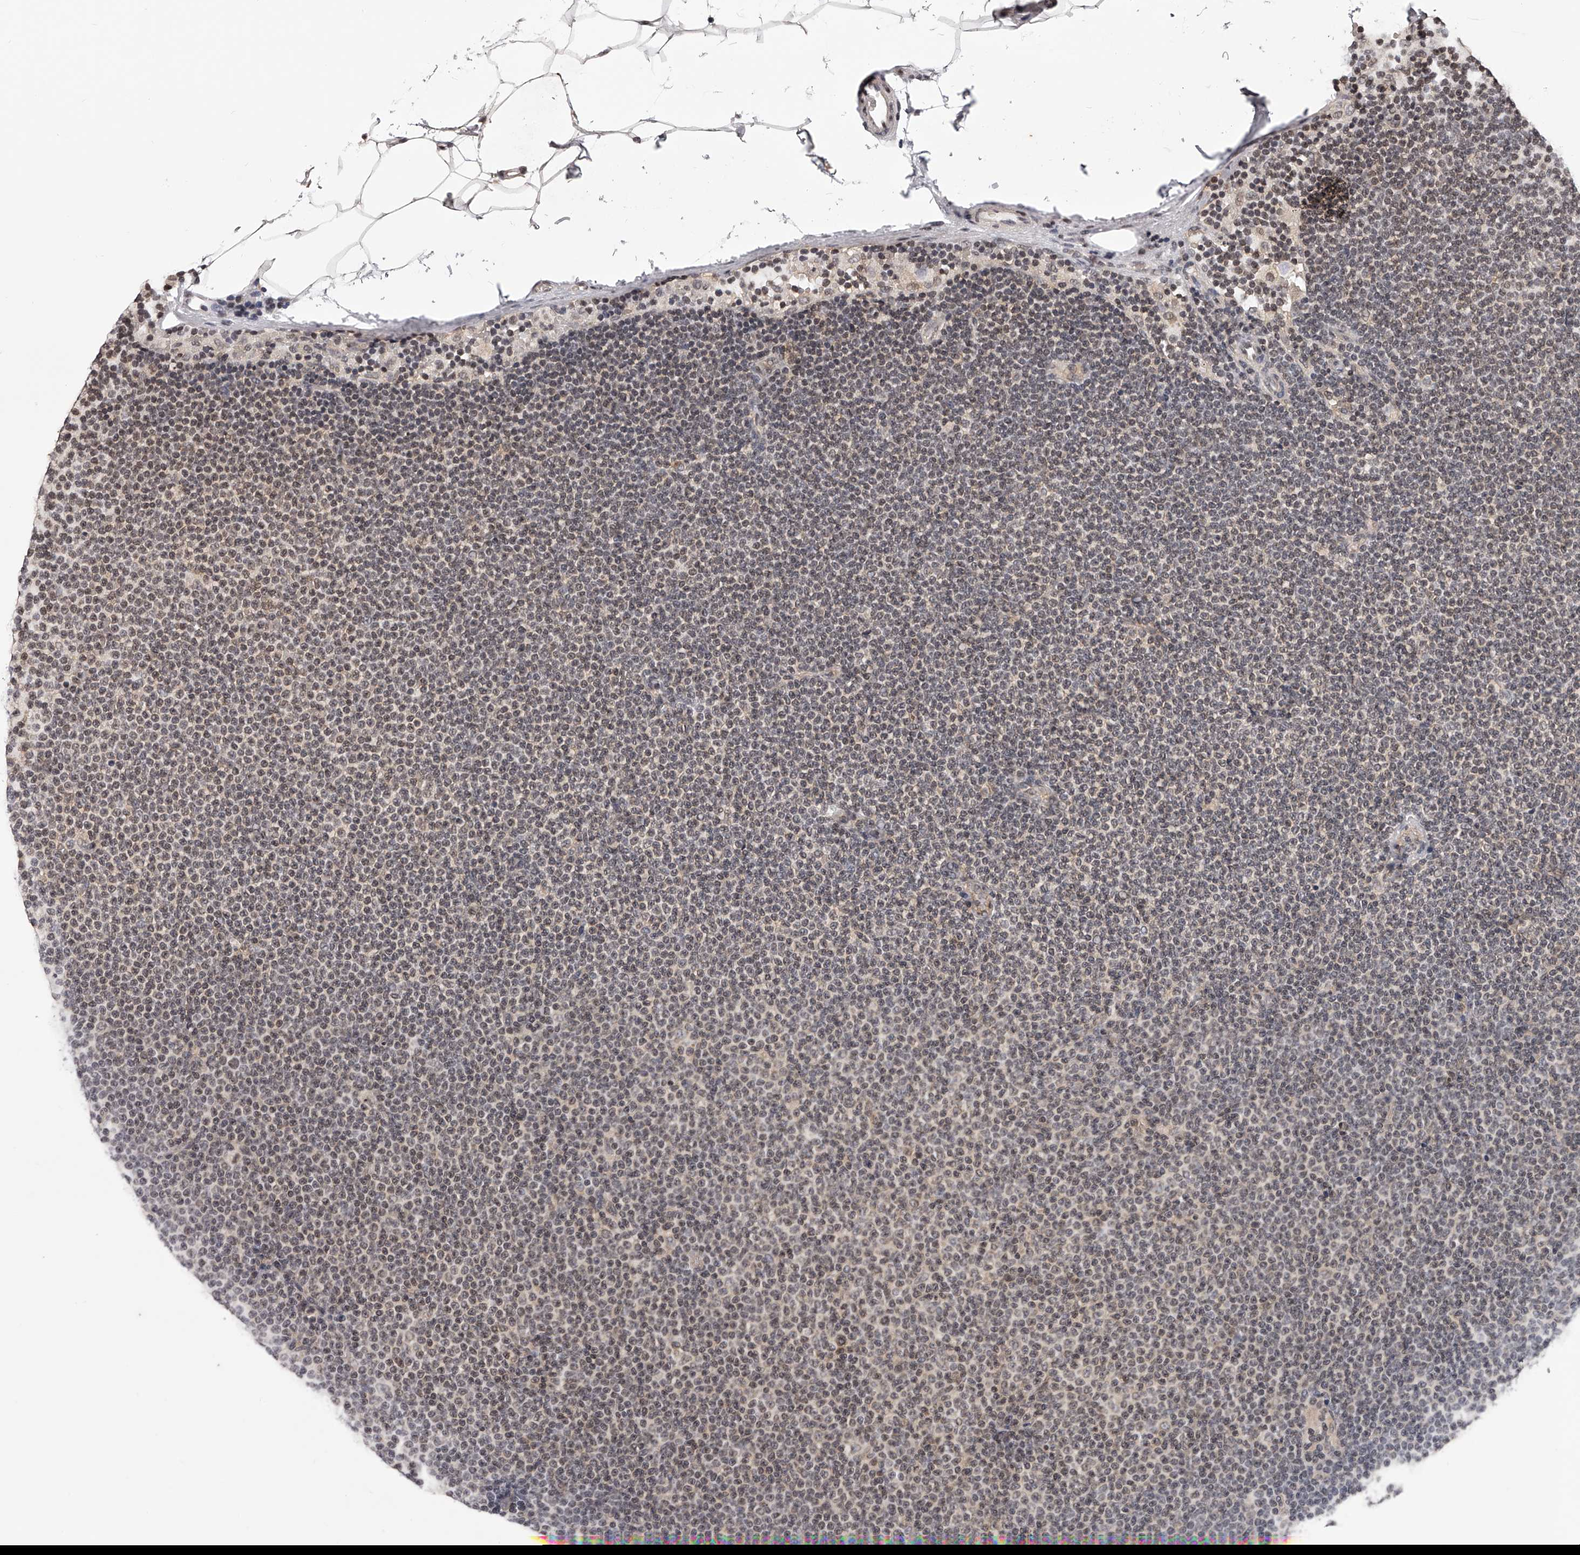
{"staining": {"intensity": "moderate", "quantity": ">75%", "location": "nuclear"}, "tissue": "lymphoma", "cell_type": "Tumor cells", "image_type": "cancer", "snomed": [{"axis": "morphology", "description": "Malignant lymphoma, non-Hodgkin's type, Low grade"}, {"axis": "topography", "description": "Lymph node"}], "caption": "Brown immunohistochemical staining in human low-grade malignant lymphoma, non-Hodgkin's type displays moderate nuclear staining in approximately >75% of tumor cells.", "gene": "PFDN2", "patient": {"sex": "female", "age": 53}}